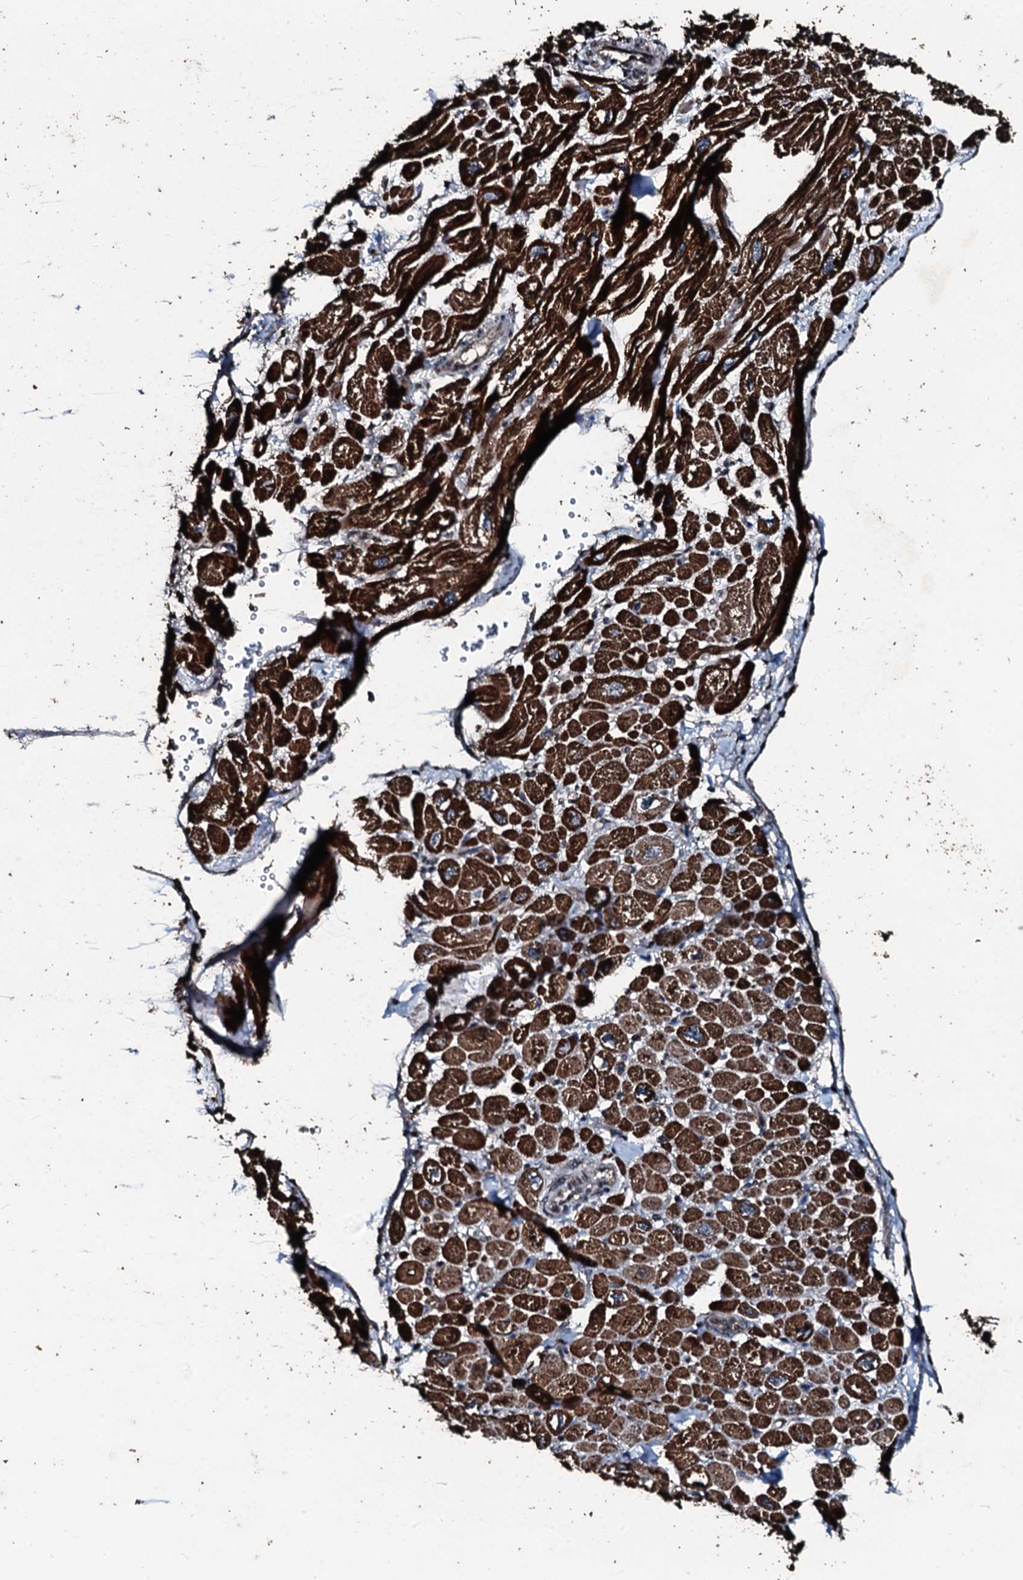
{"staining": {"intensity": "strong", "quantity": "25%-75%", "location": "cytoplasmic/membranous,nuclear"}, "tissue": "heart muscle", "cell_type": "Cardiomyocytes", "image_type": "normal", "snomed": [{"axis": "morphology", "description": "Normal tissue, NOS"}, {"axis": "topography", "description": "Heart"}], "caption": "Protein expression analysis of benign heart muscle shows strong cytoplasmic/membranous,nuclear expression in about 25%-75% of cardiomyocytes. (DAB (3,3'-diaminobenzidine) IHC, brown staining for protein, blue staining for nuclei).", "gene": "FAAP24", "patient": {"sex": "male", "age": 65}}